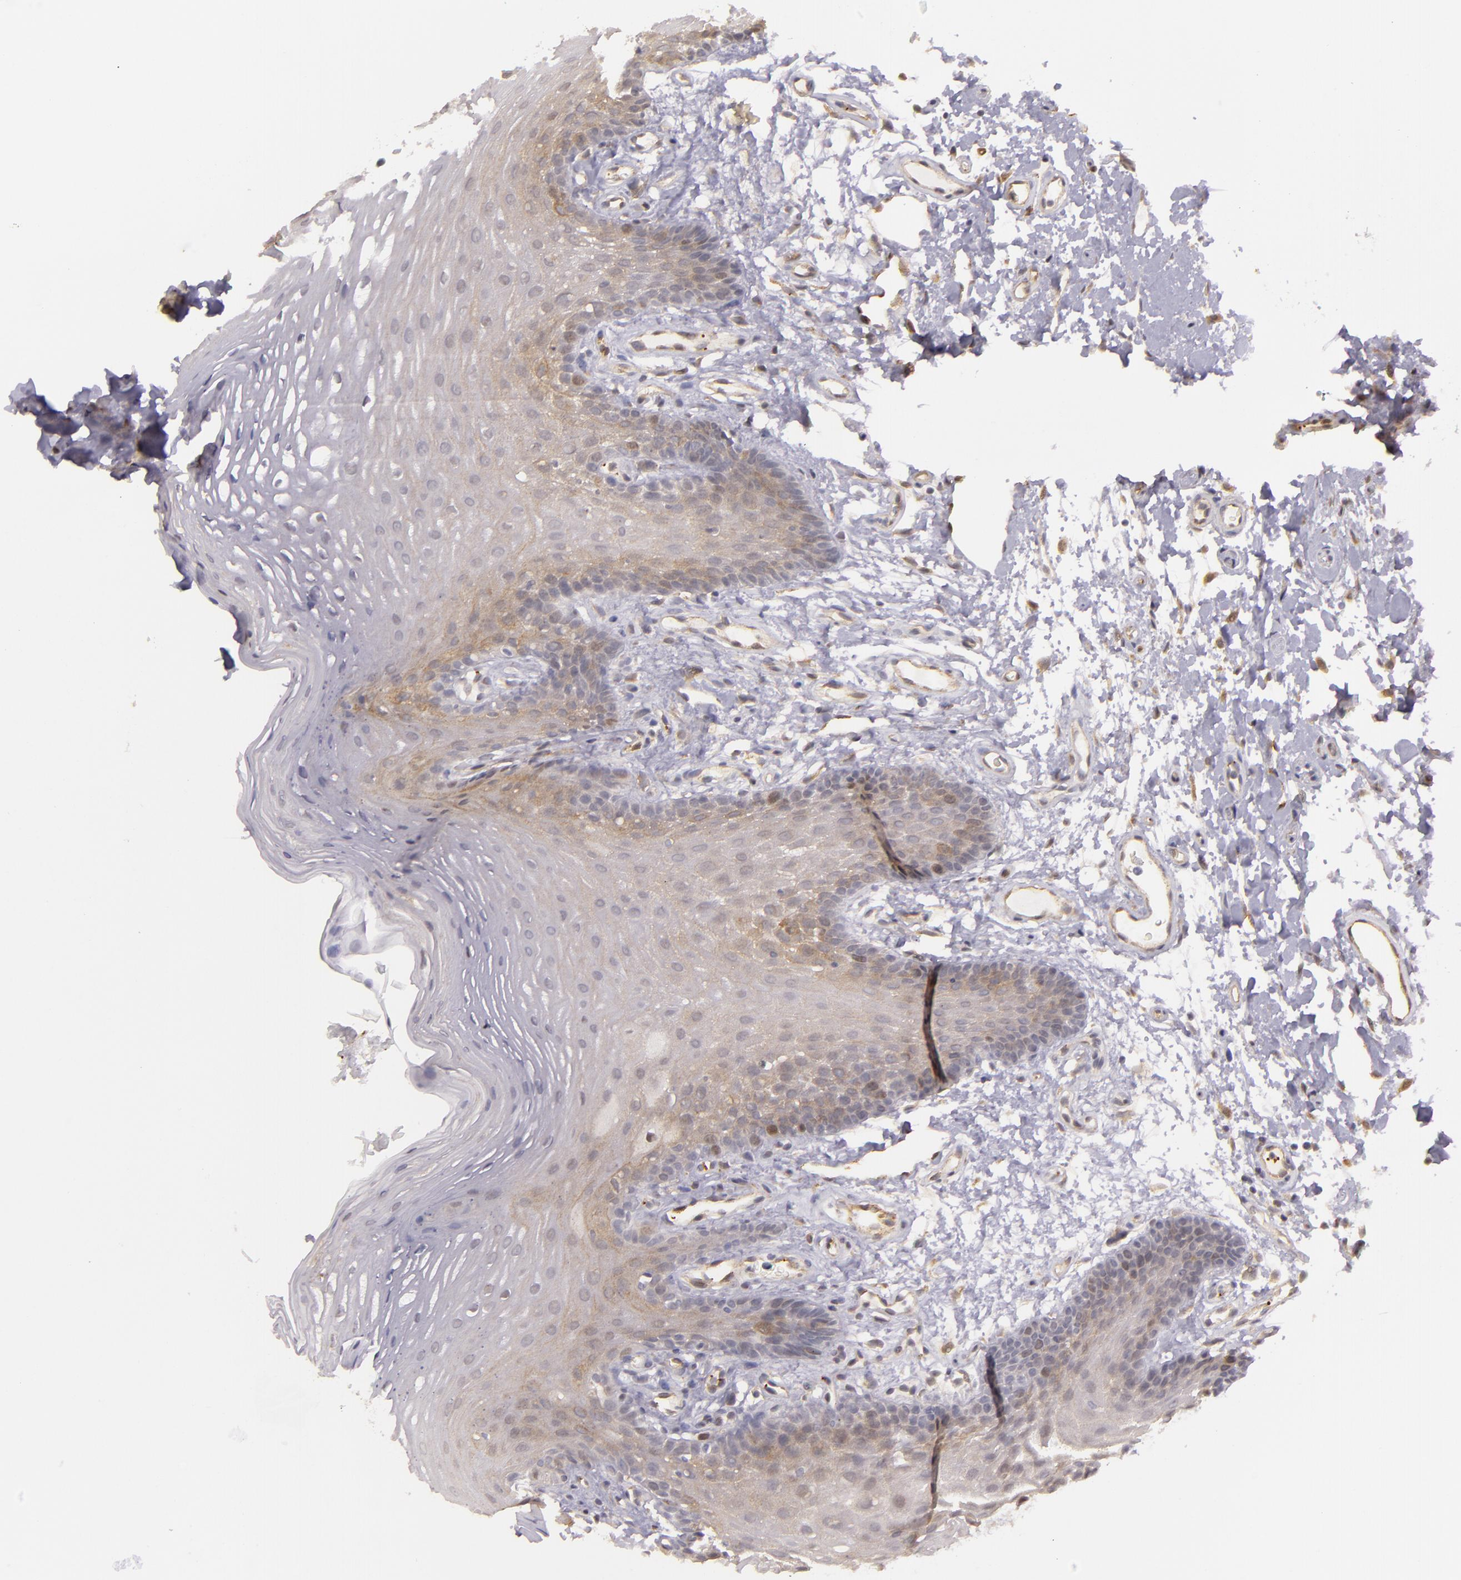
{"staining": {"intensity": "negative", "quantity": "none", "location": "none"}, "tissue": "oral mucosa", "cell_type": "Squamous epithelial cells", "image_type": "normal", "snomed": [{"axis": "morphology", "description": "Normal tissue, NOS"}, {"axis": "topography", "description": "Oral tissue"}], "caption": "Squamous epithelial cells show no significant protein positivity in benign oral mucosa.", "gene": "SYTL4", "patient": {"sex": "male", "age": 62}}